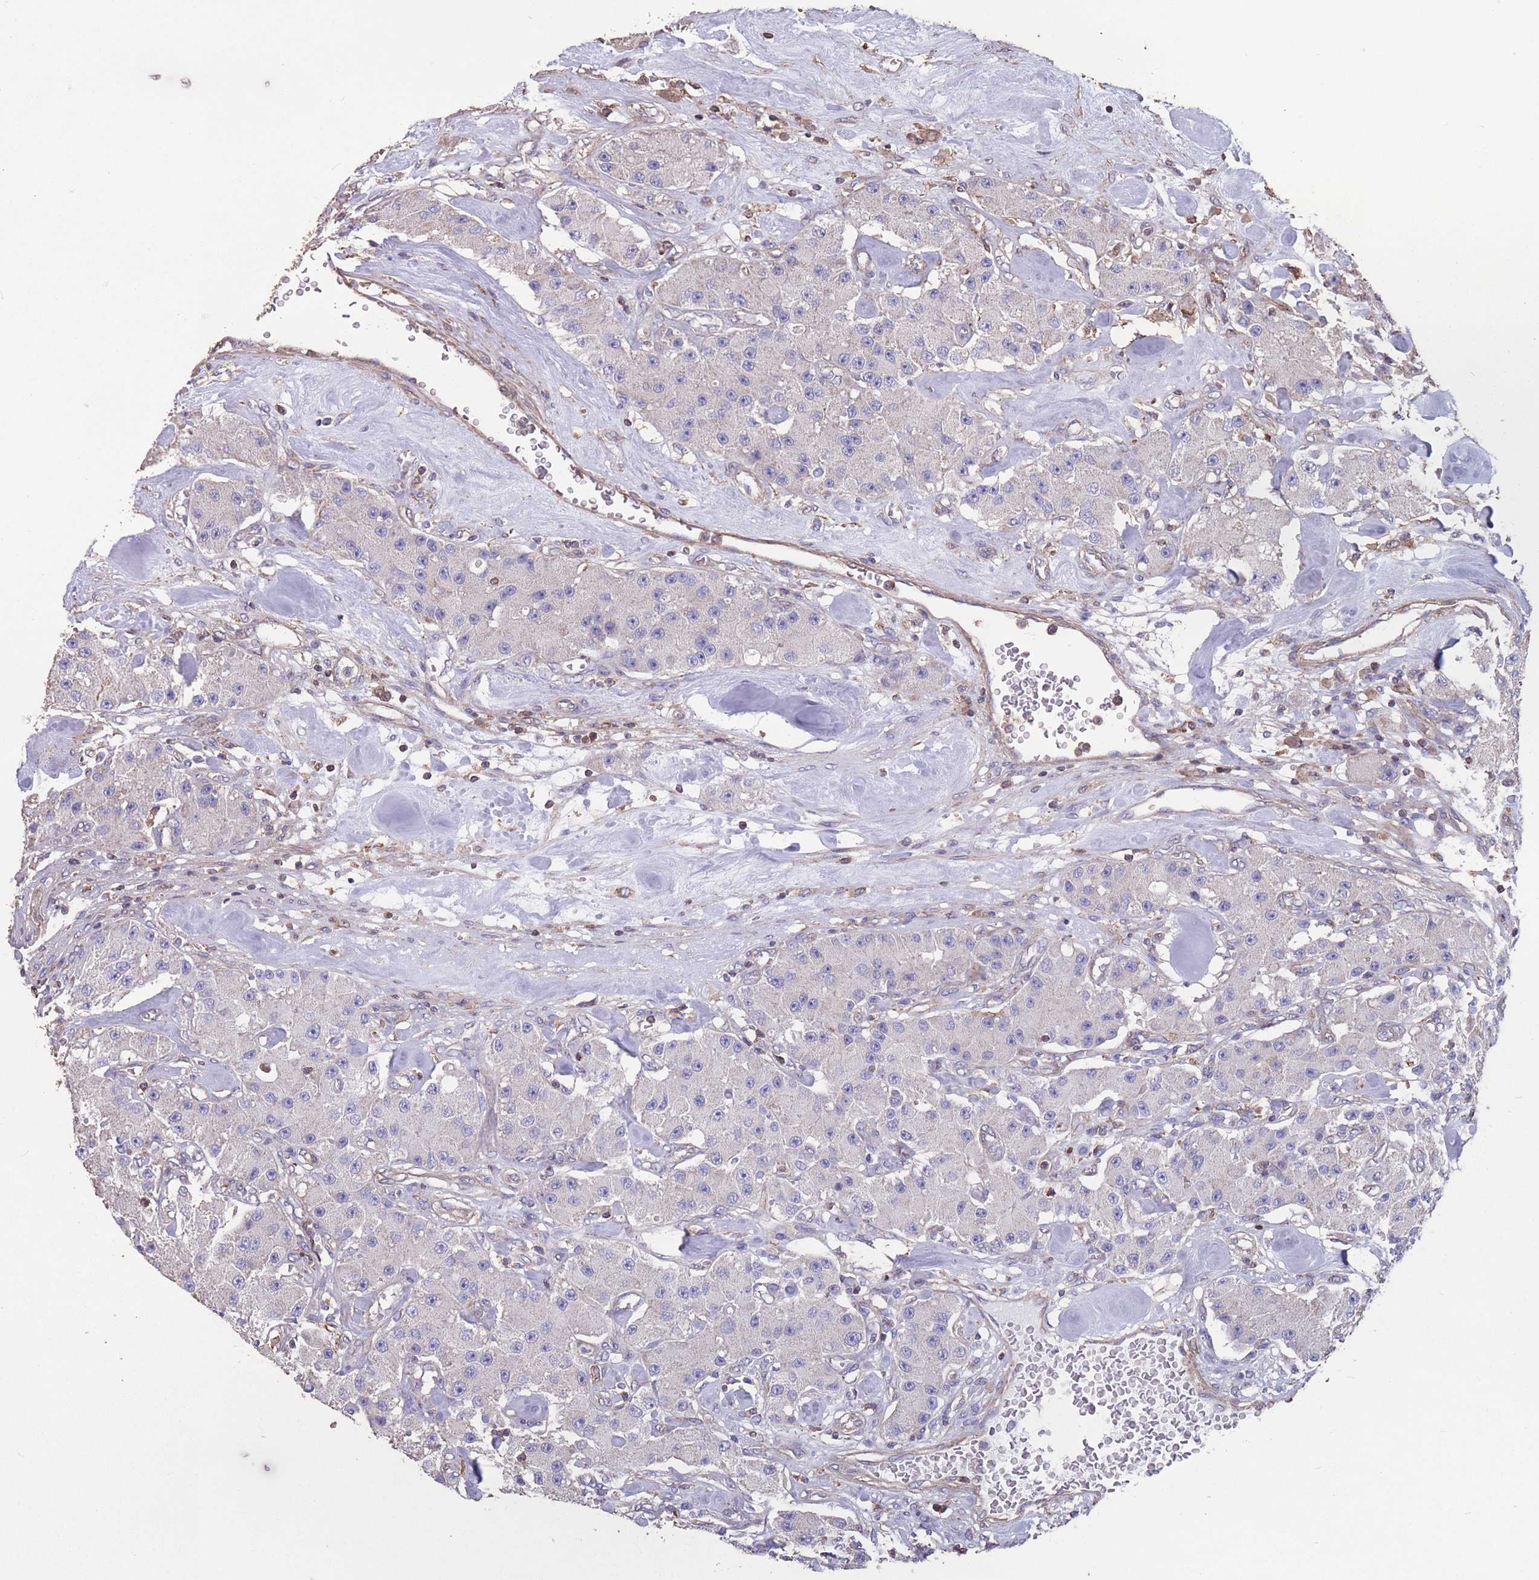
{"staining": {"intensity": "negative", "quantity": "none", "location": "none"}, "tissue": "carcinoid", "cell_type": "Tumor cells", "image_type": "cancer", "snomed": [{"axis": "morphology", "description": "Carcinoid, malignant, NOS"}, {"axis": "topography", "description": "Pancreas"}], "caption": "High power microscopy micrograph of an IHC histopathology image of carcinoid, revealing no significant positivity in tumor cells.", "gene": "NUDT21", "patient": {"sex": "male", "age": 41}}